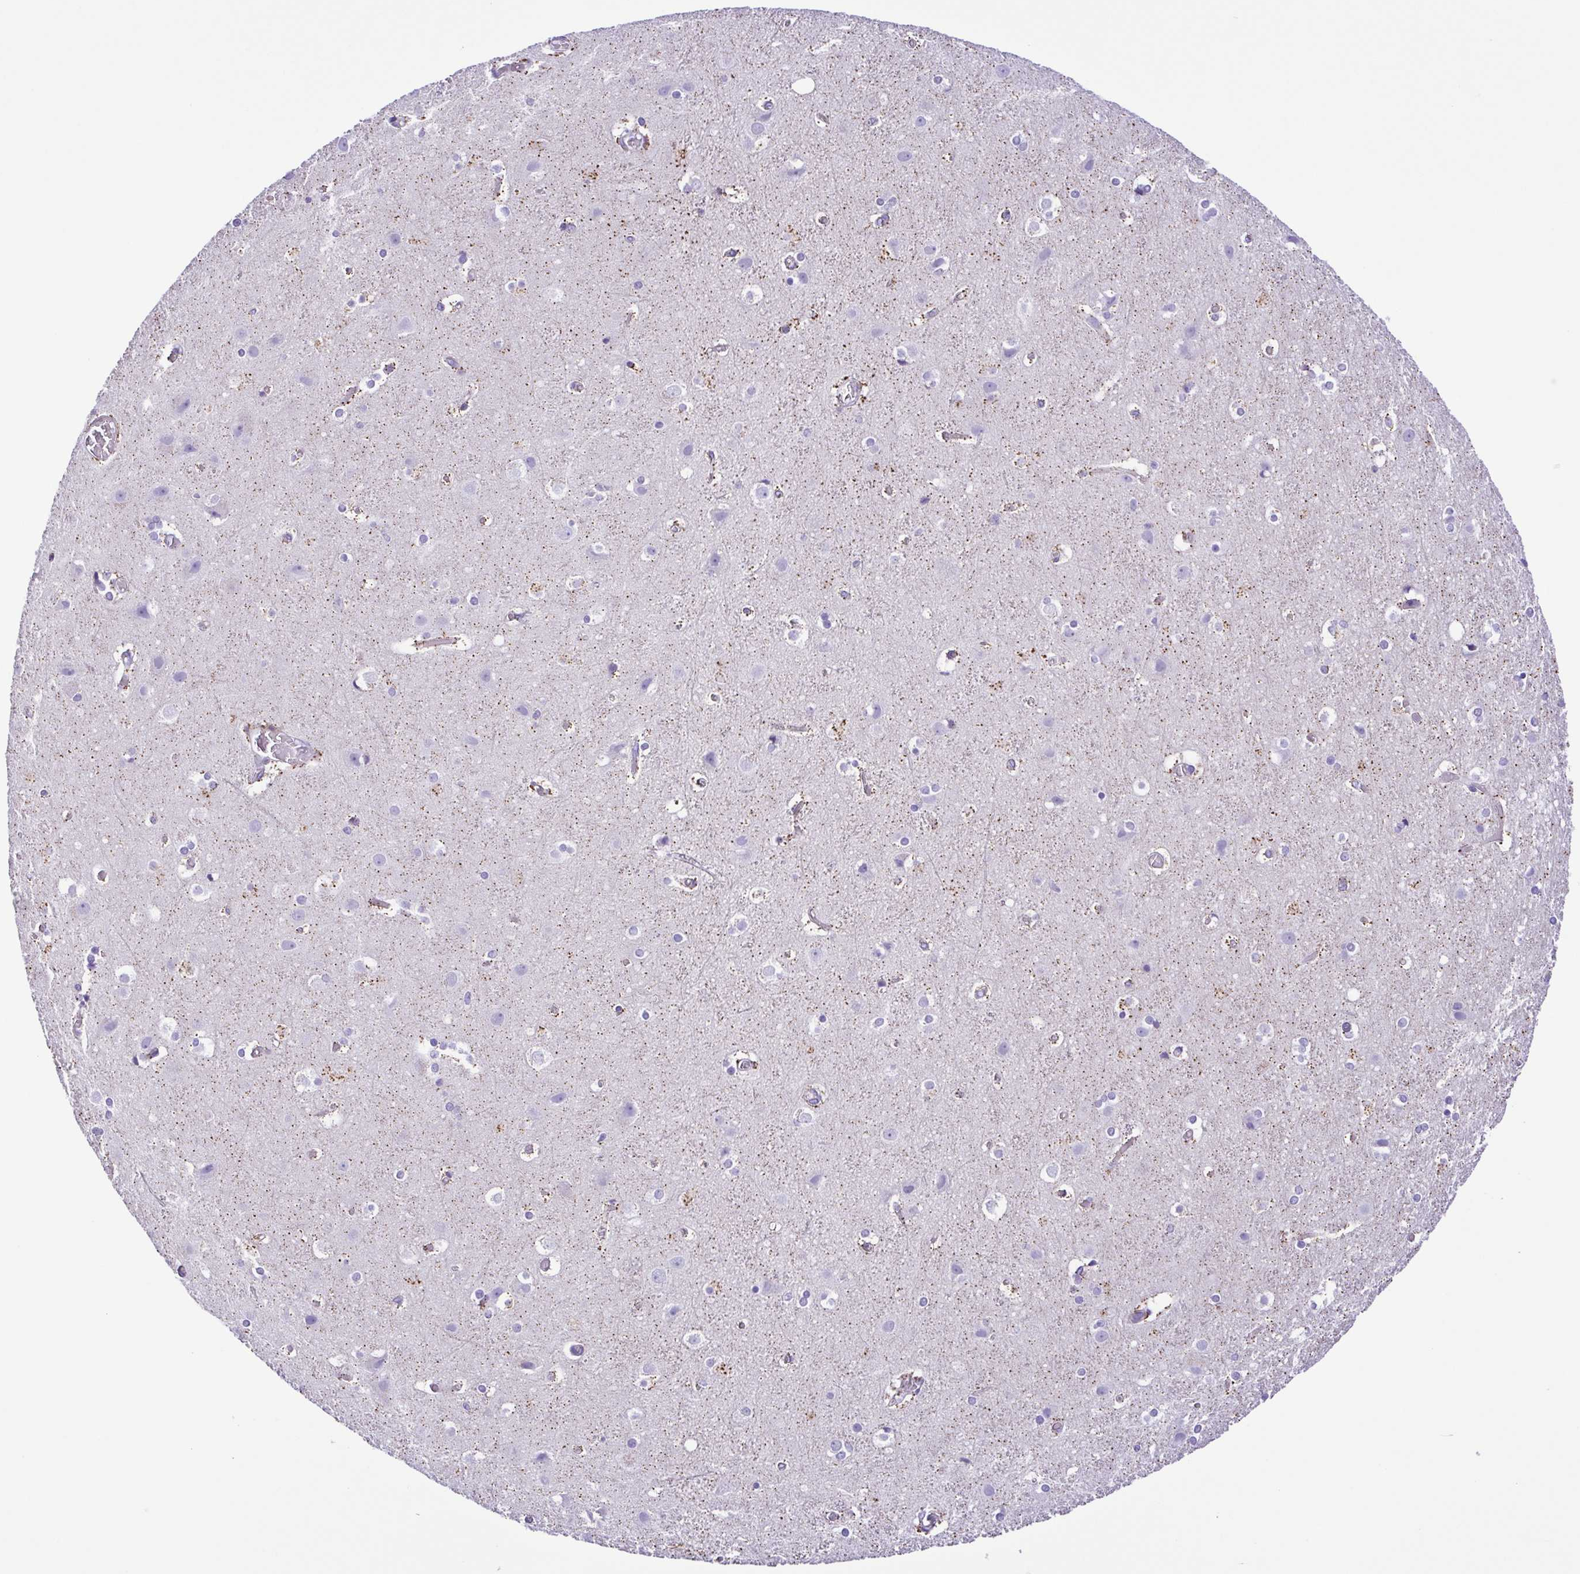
{"staining": {"intensity": "moderate", "quantity": "<25%", "location": "cytoplasmic/membranous"}, "tissue": "cerebral cortex", "cell_type": "Endothelial cells", "image_type": "normal", "snomed": [{"axis": "morphology", "description": "Normal tissue, NOS"}, {"axis": "topography", "description": "Cerebral cortex"}], "caption": "Immunohistochemical staining of normal cerebral cortex displays moderate cytoplasmic/membranous protein positivity in approximately <25% of endothelial cells. The protein of interest is stained brown, and the nuclei are stained in blue (DAB (3,3'-diaminobenzidine) IHC with brightfield microscopy, high magnification).", "gene": "ISM2", "patient": {"sex": "female", "age": 52}}